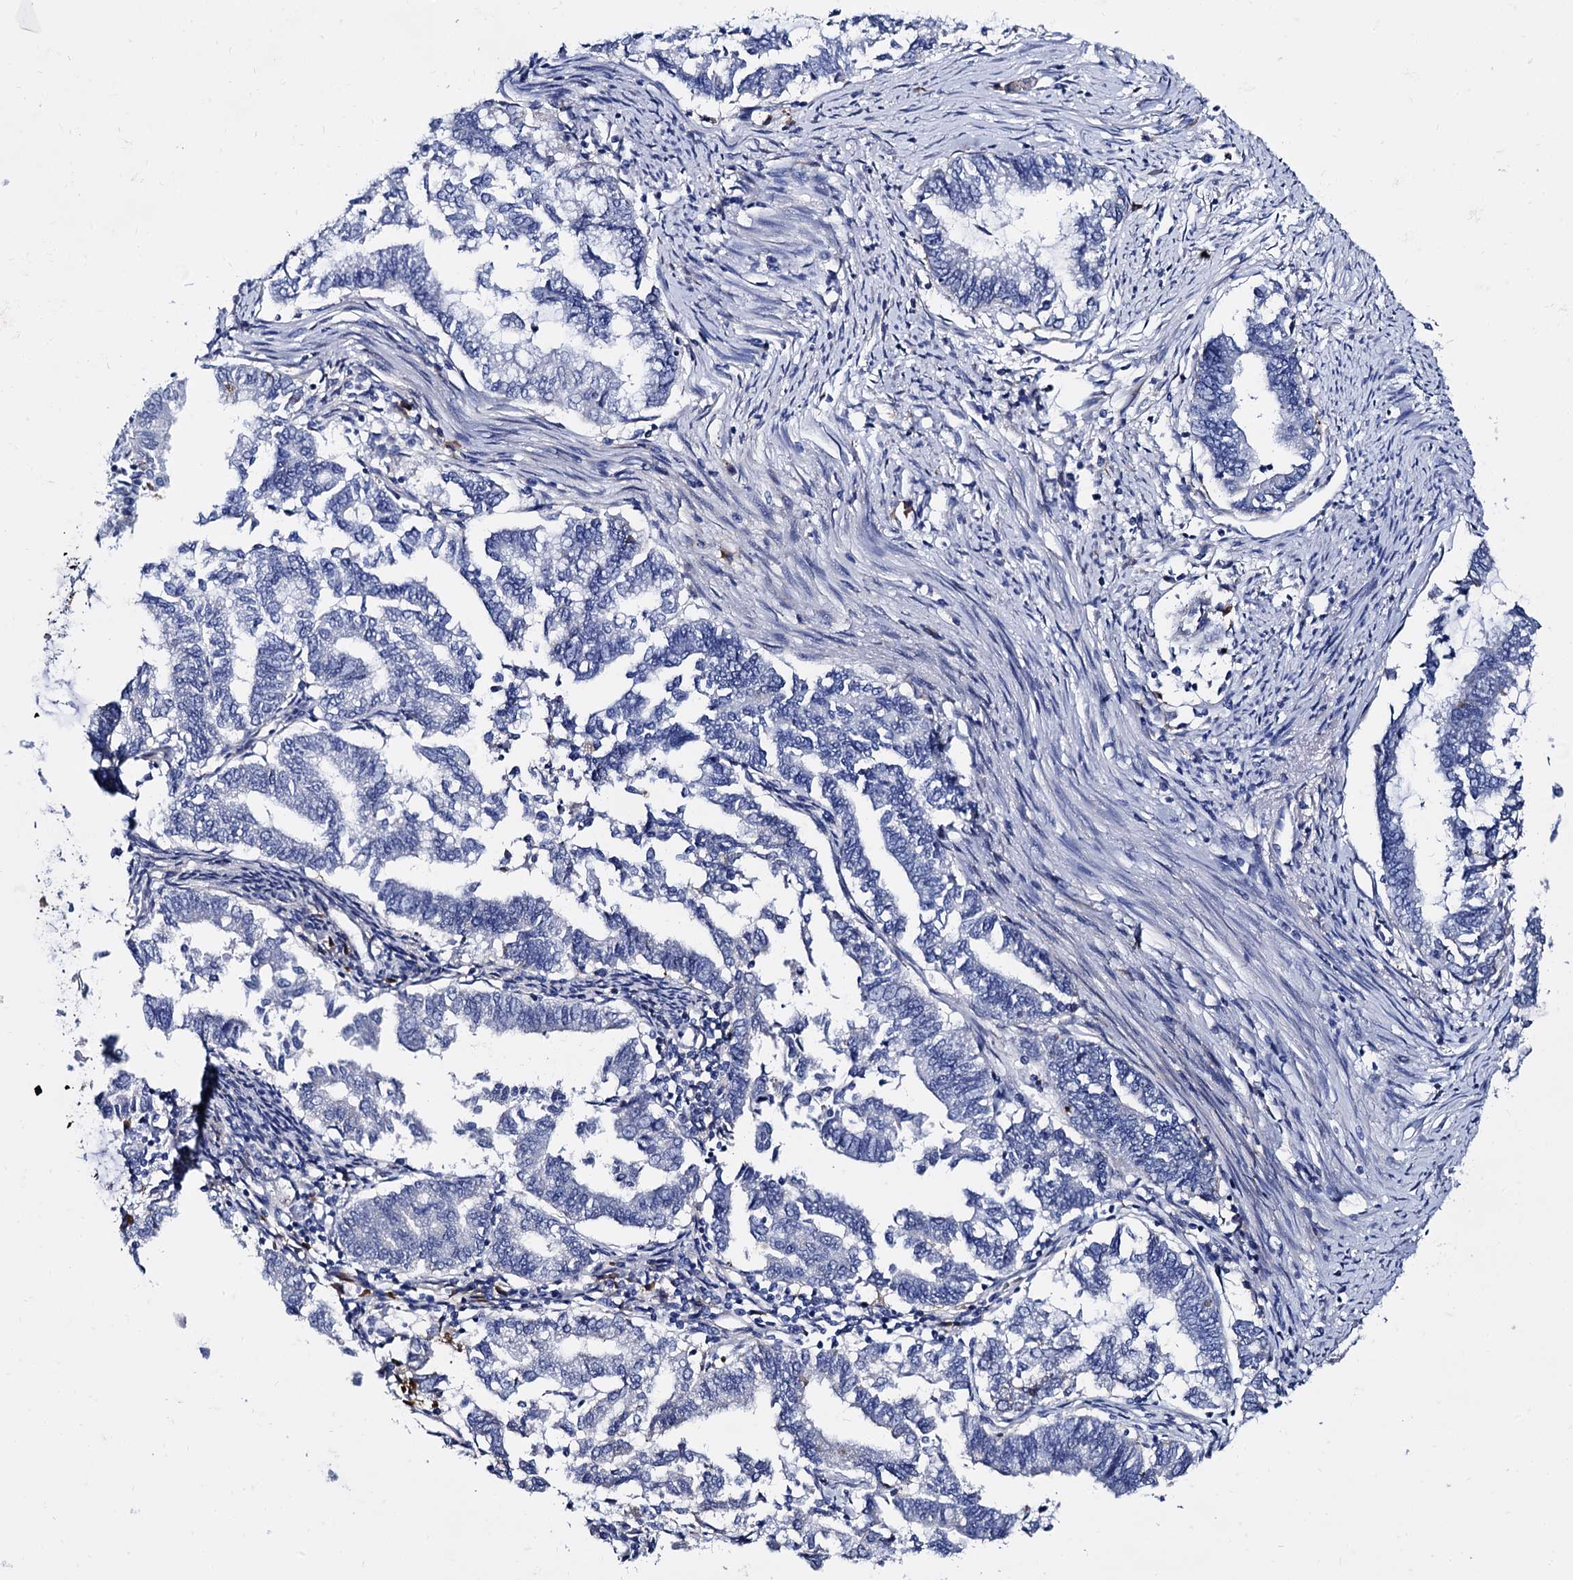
{"staining": {"intensity": "negative", "quantity": "none", "location": "none"}, "tissue": "endometrial cancer", "cell_type": "Tumor cells", "image_type": "cancer", "snomed": [{"axis": "morphology", "description": "Adenocarcinoma, NOS"}, {"axis": "topography", "description": "Endometrium"}], "caption": "A histopathology image of adenocarcinoma (endometrial) stained for a protein demonstrates no brown staining in tumor cells.", "gene": "APOD", "patient": {"sex": "female", "age": 79}}